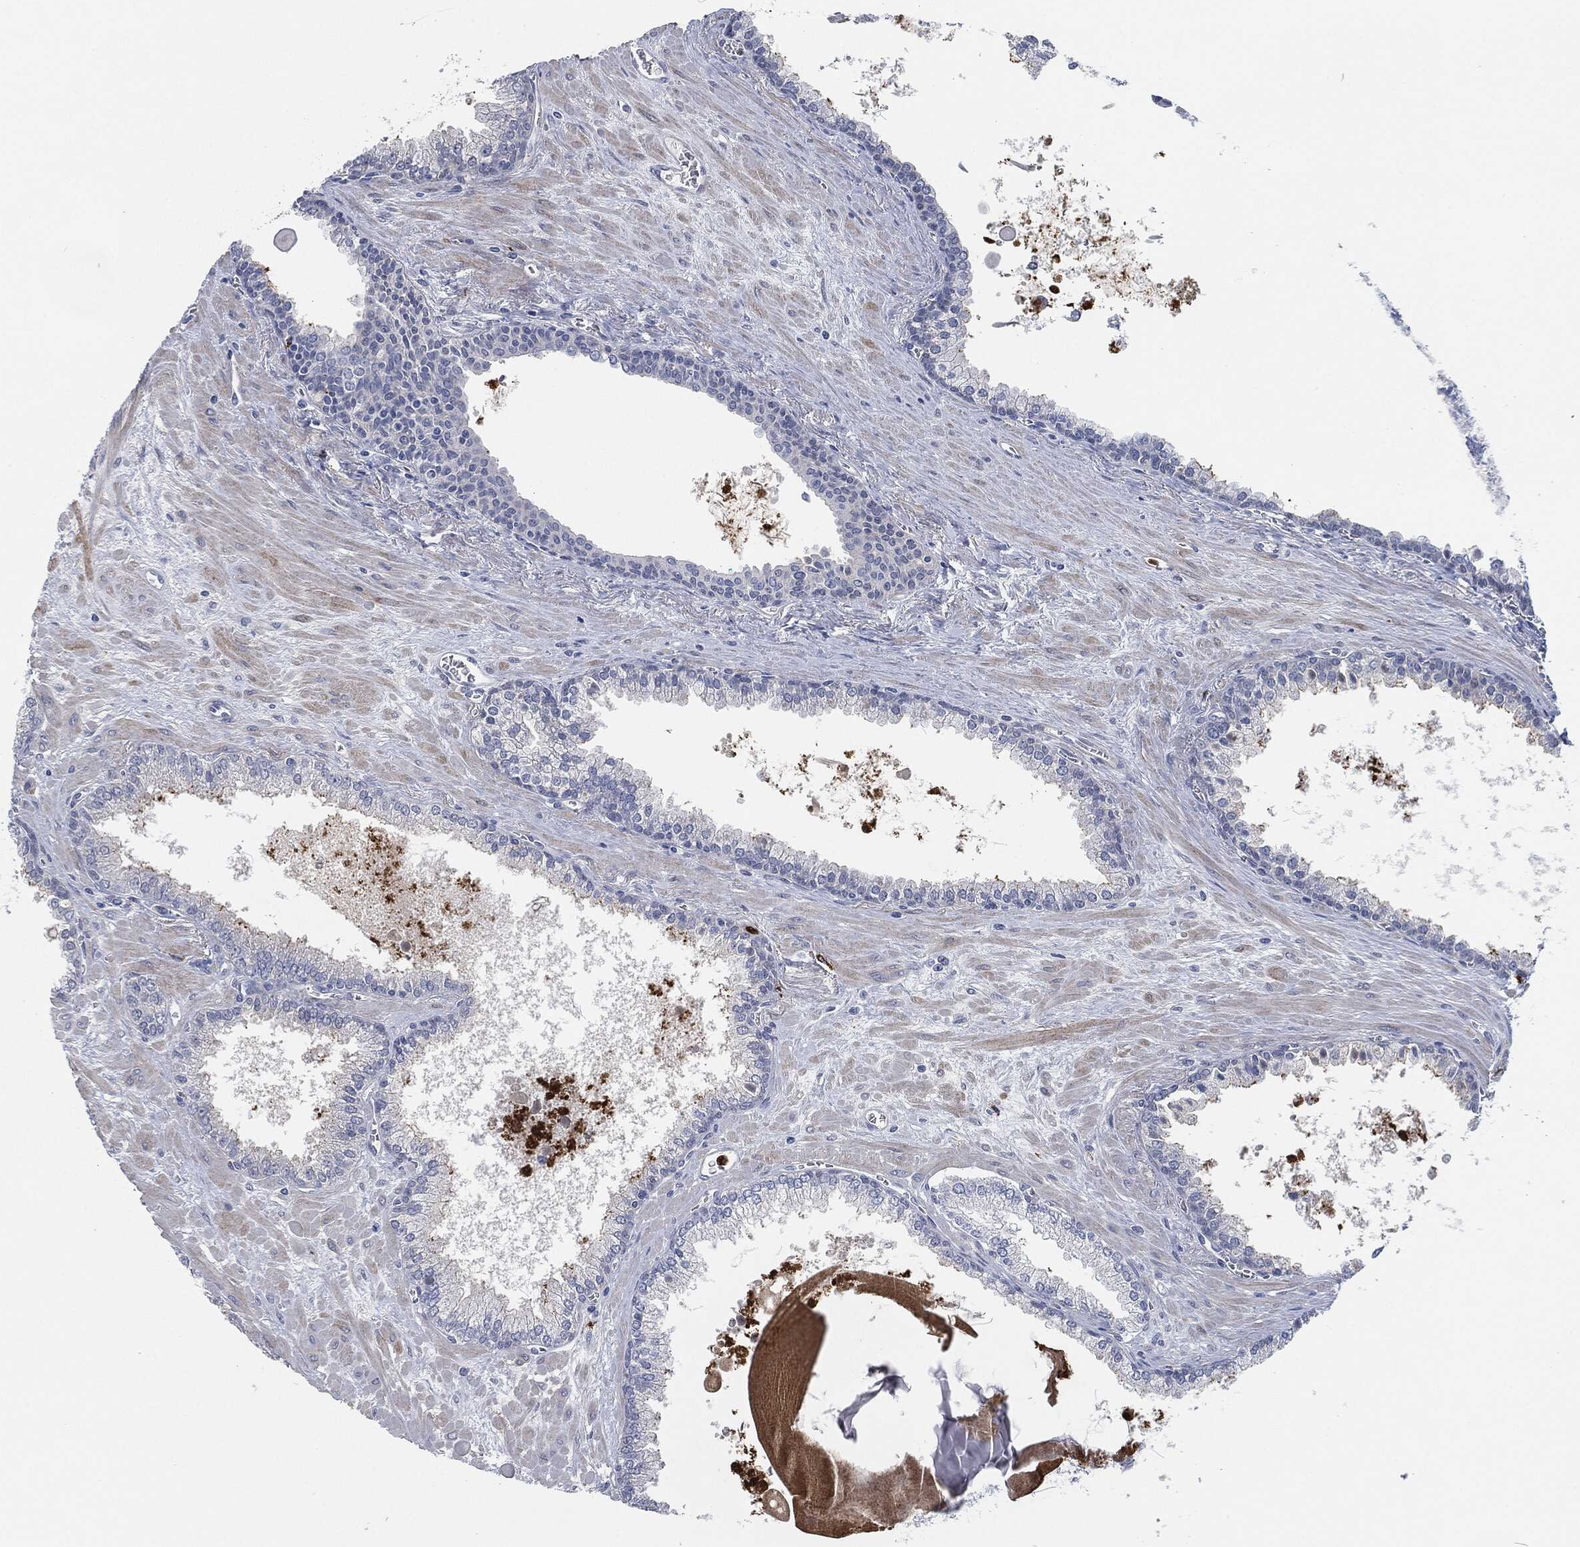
{"staining": {"intensity": "negative", "quantity": "none", "location": "none"}, "tissue": "prostate cancer", "cell_type": "Tumor cells", "image_type": "cancer", "snomed": [{"axis": "morphology", "description": "Adenocarcinoma, NOS"}, {"axis": "topography", "description": "Prostate"}], "caption": "Prostate adenocarcinoma was stained to show a protein in brown. There is no significant positivity in tumor cells.", "gene": "MPO", "patient": {"sex": "male", "age": 56}}